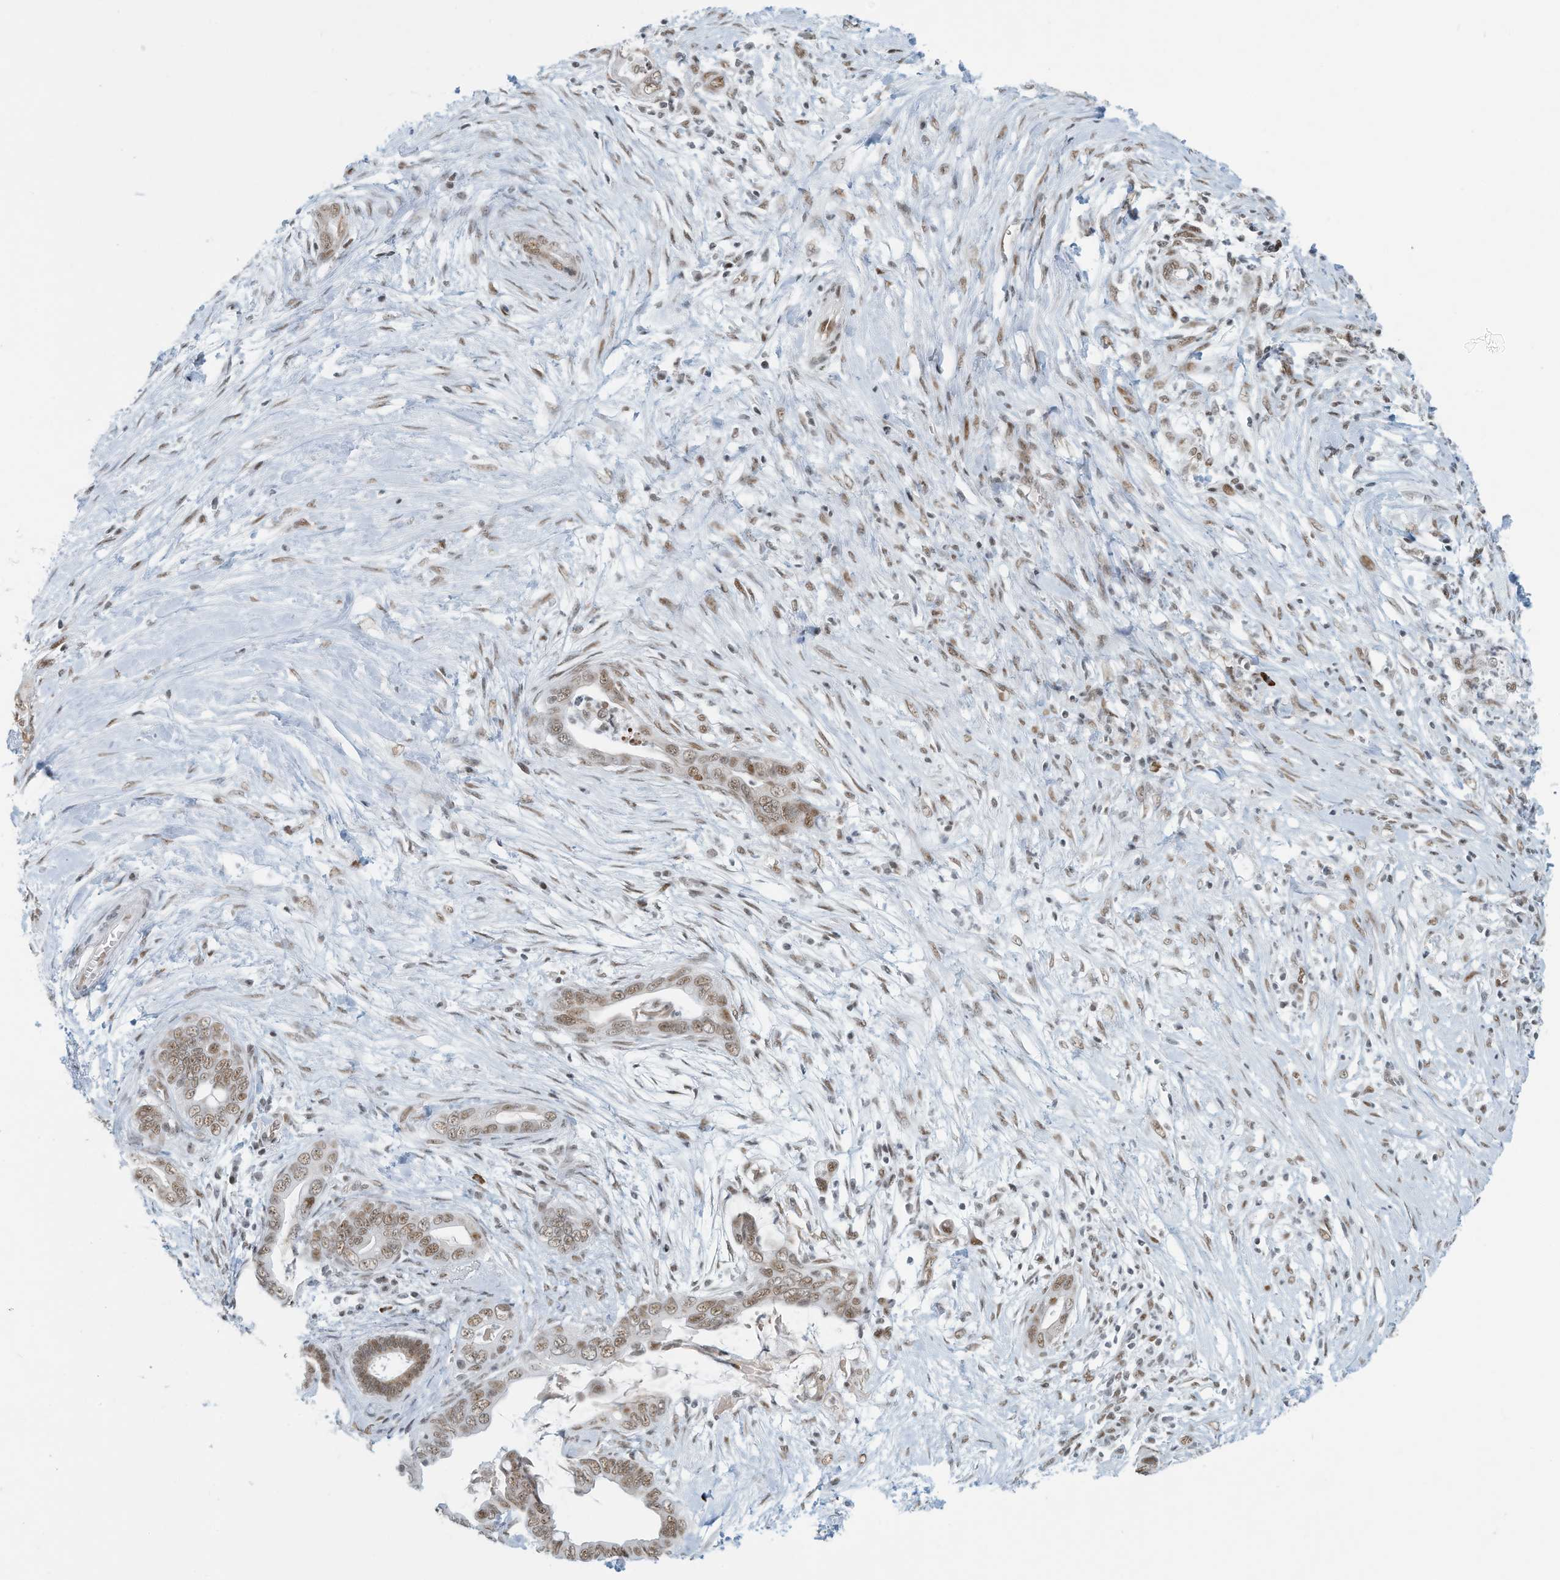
{"staining": {"intensity": "moderate", "quantity": ">75%", "location": "nuclear"}, "tissue": "pancreatic cancer", "cell_type": "Tumor cells", "image_type": "cancer", "snomed": [{"axis": "morphology", "description": "Adenocarcinoma, NOS"}, {"axis": "topography", "description": "Pancreas"}], "caption": "IHC image of neoplastic tissue: human adenocarcinoma (pancreatic) stained using immunohistochemistry (IHC) reveals medium levels of moderate protein expression localized specifically in the nuclear of tumor cells, appearing as a nuclear brown color.", "gene": "SARNP", "patient": {"sex": "male", "age": 75}}